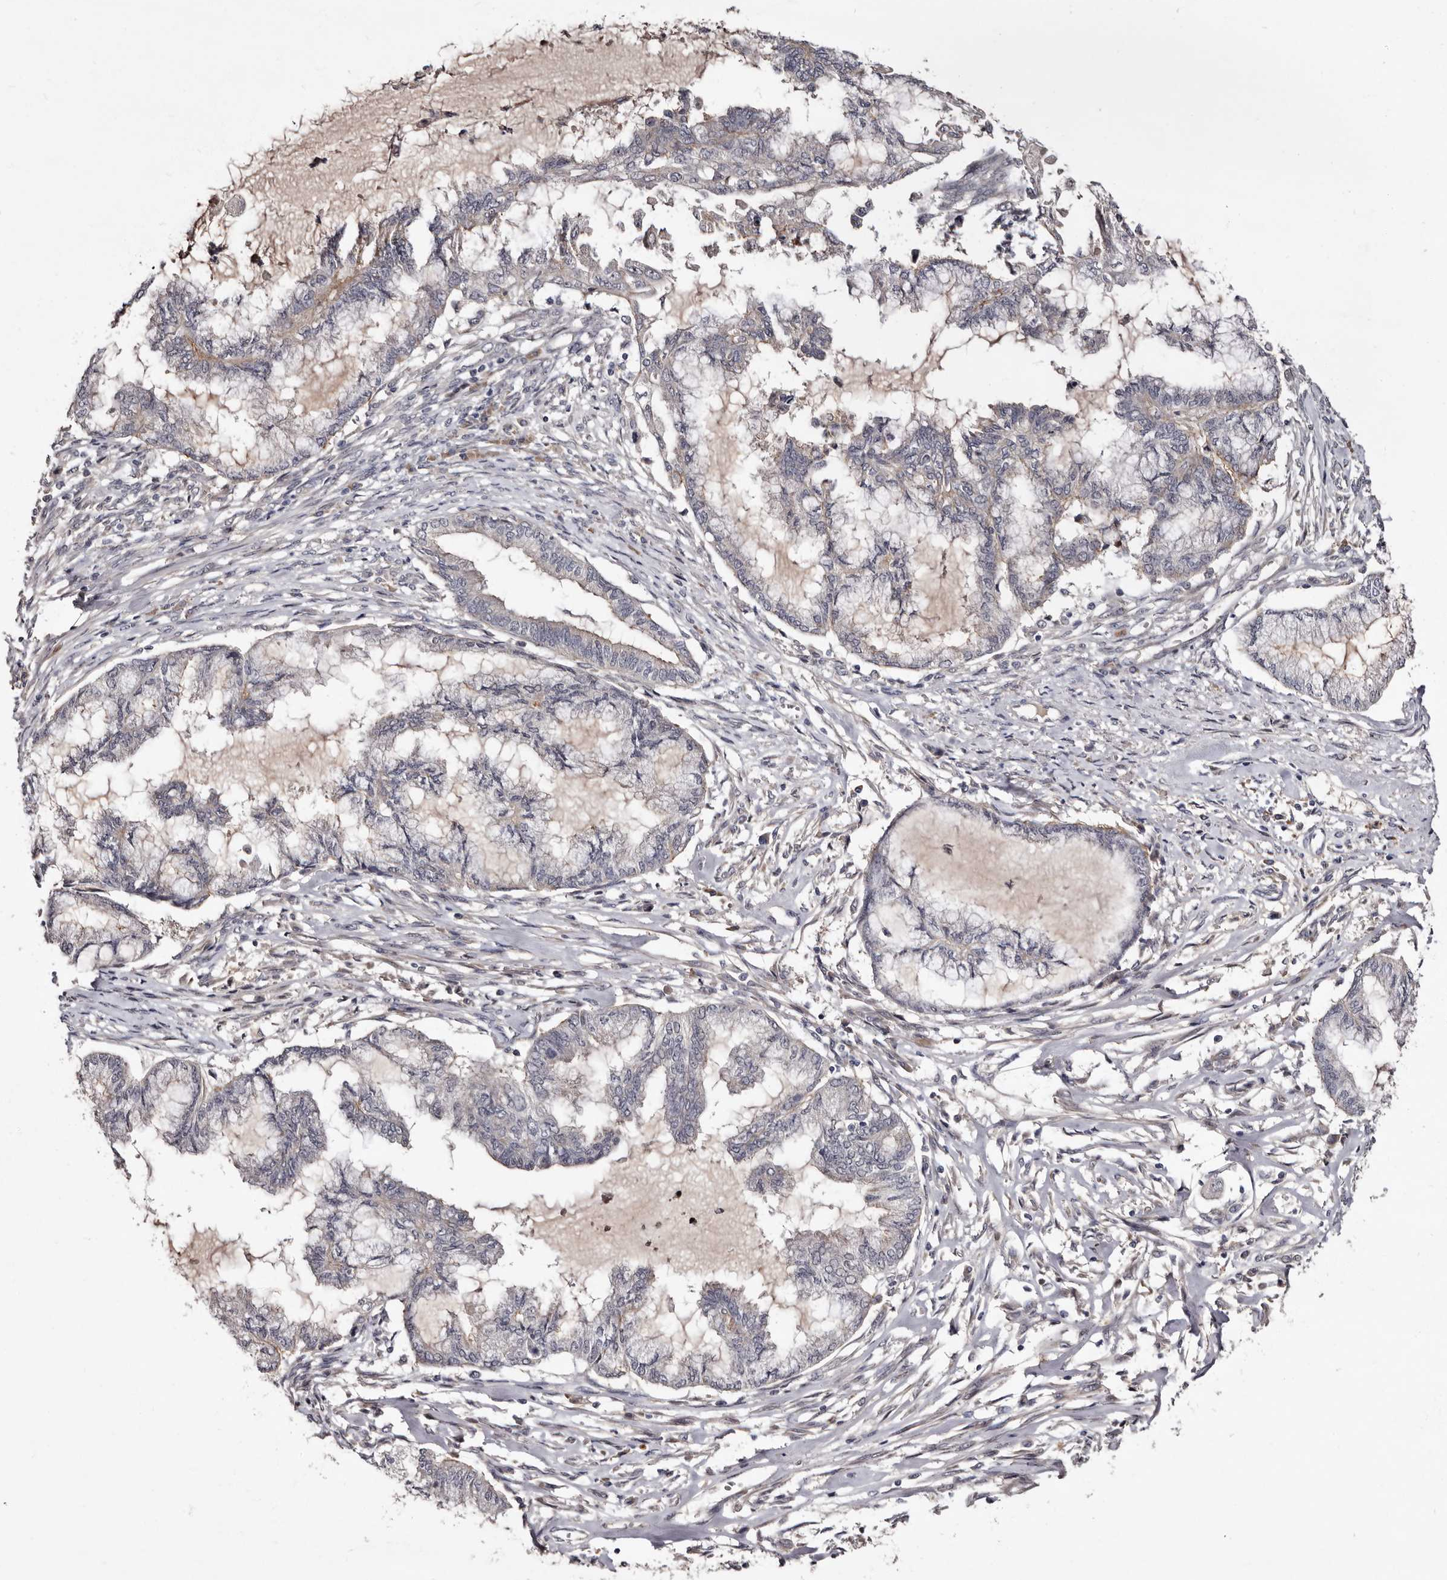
{"staining": {"intensity": "negative", "quantity": "none", "location": "none"}, "tissue": "endometrial cancer", "cell_type": "Tumor cells", "image_type": "cancer", "snomed": [{"axis": "morphology", "description": "Adenocarcinoma, NOS"}, {"axis": "topography", "description": "Endometrium"}], "caption": "Image shows no significant protein expression in tumor cells of endometrial cancer. Brightfield microscopy of immunohistochemistry stained with DAB (3,3'-diaminobenzidine) (brown) and hematoxylin (blue), captured at high magnification.", "gene": "LANCL2", "patient": {"sex": "female", "age": 86}}